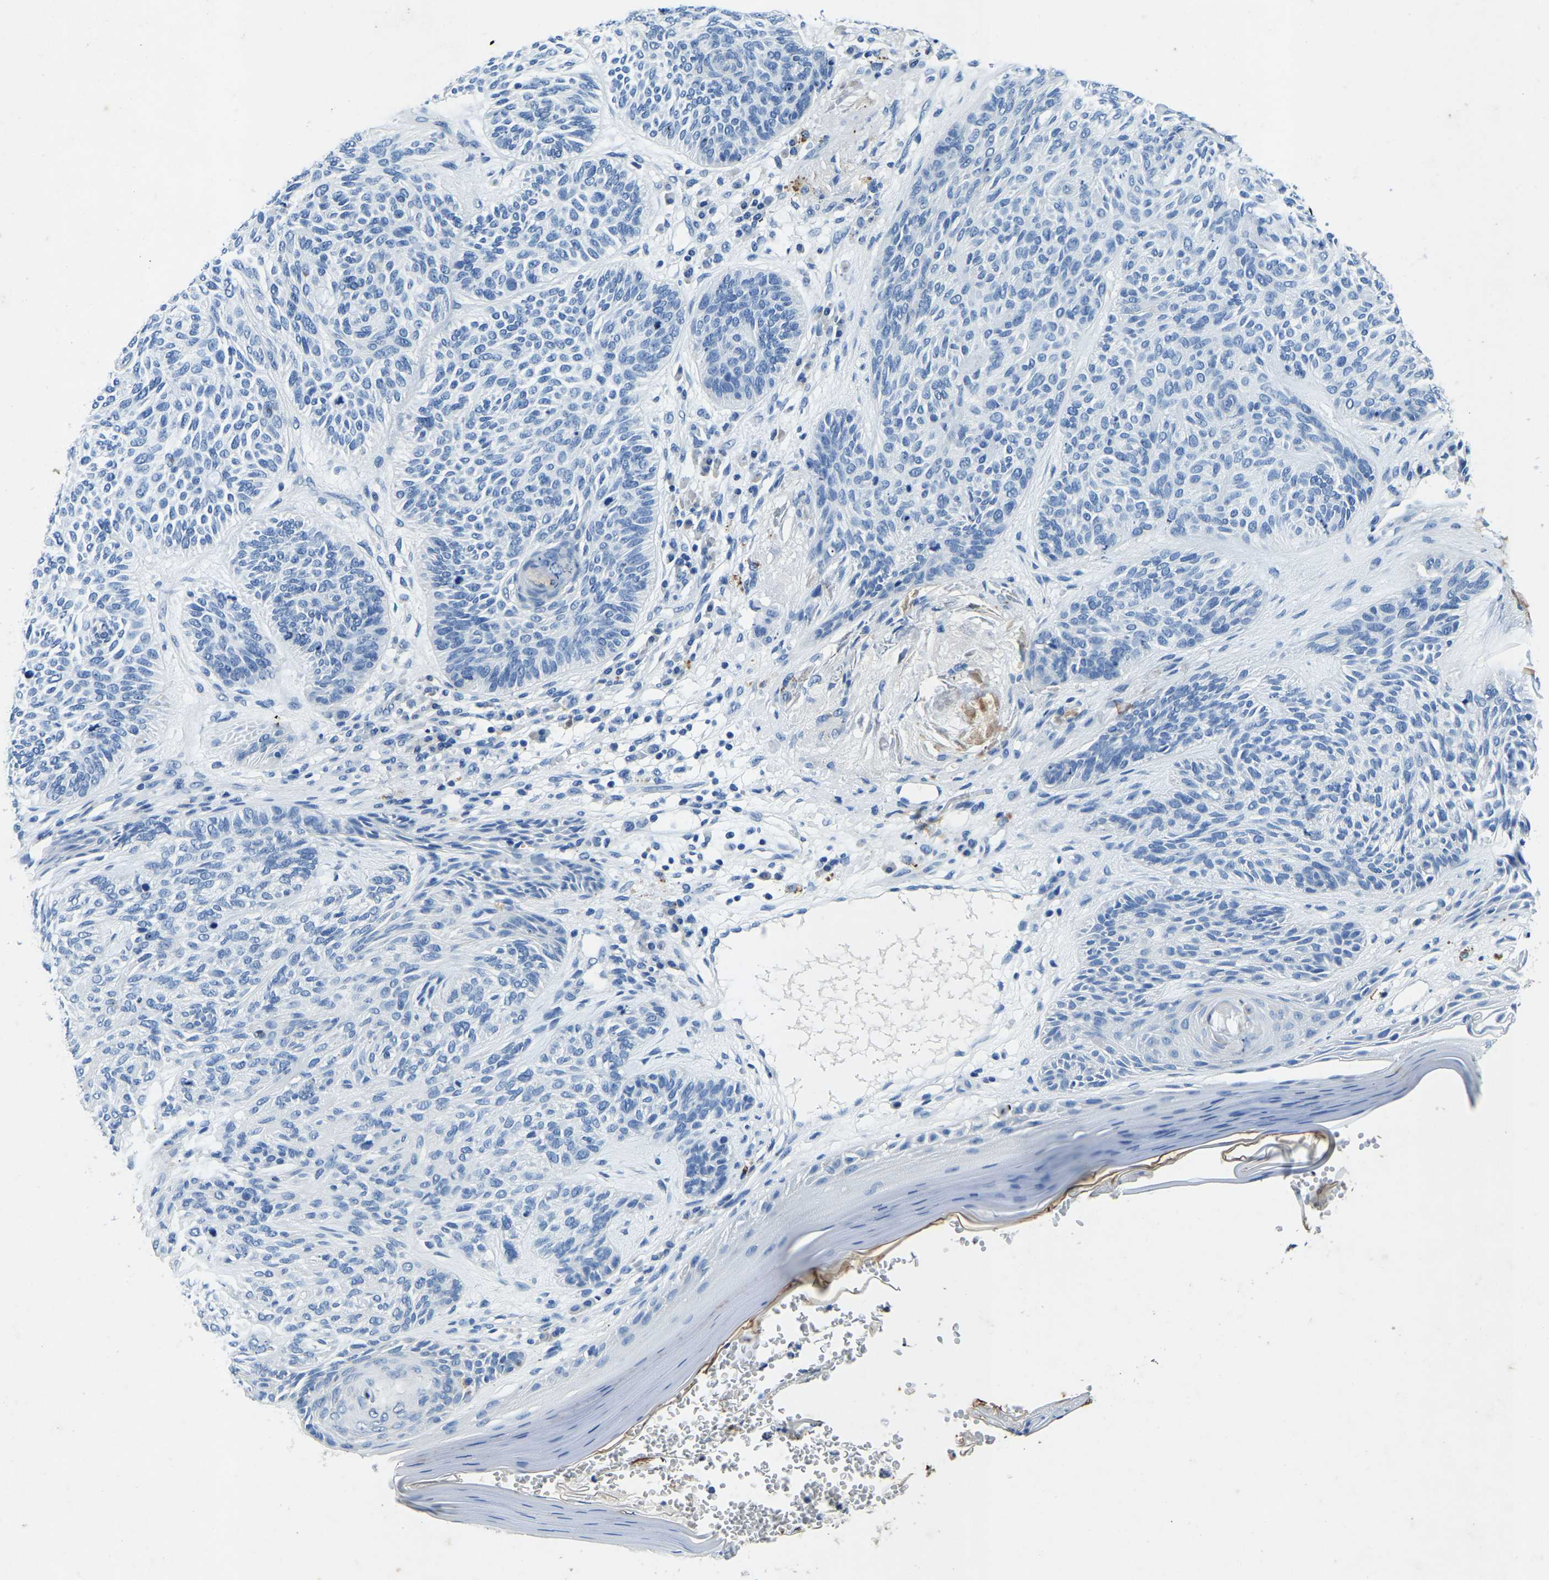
{"staining": {"intensity": "negative", "quantity": "none", "location": "none"}, "tissue": "skin cancer", "cell_type": "Tumor cells", "image_type": "cancer", "snomed": [{"axis": "morphology", "description": "Basal cell carcinoma"}, {"axis": "topography", "description": "Skin"}], "caption": "DAB immunohistochemical staining of skin cancer (basal cell carcinoma) exhibits no significant positivity in tumor cells.", "gene": "UBN2", "patient": {"sex": "male", "age": 55}}